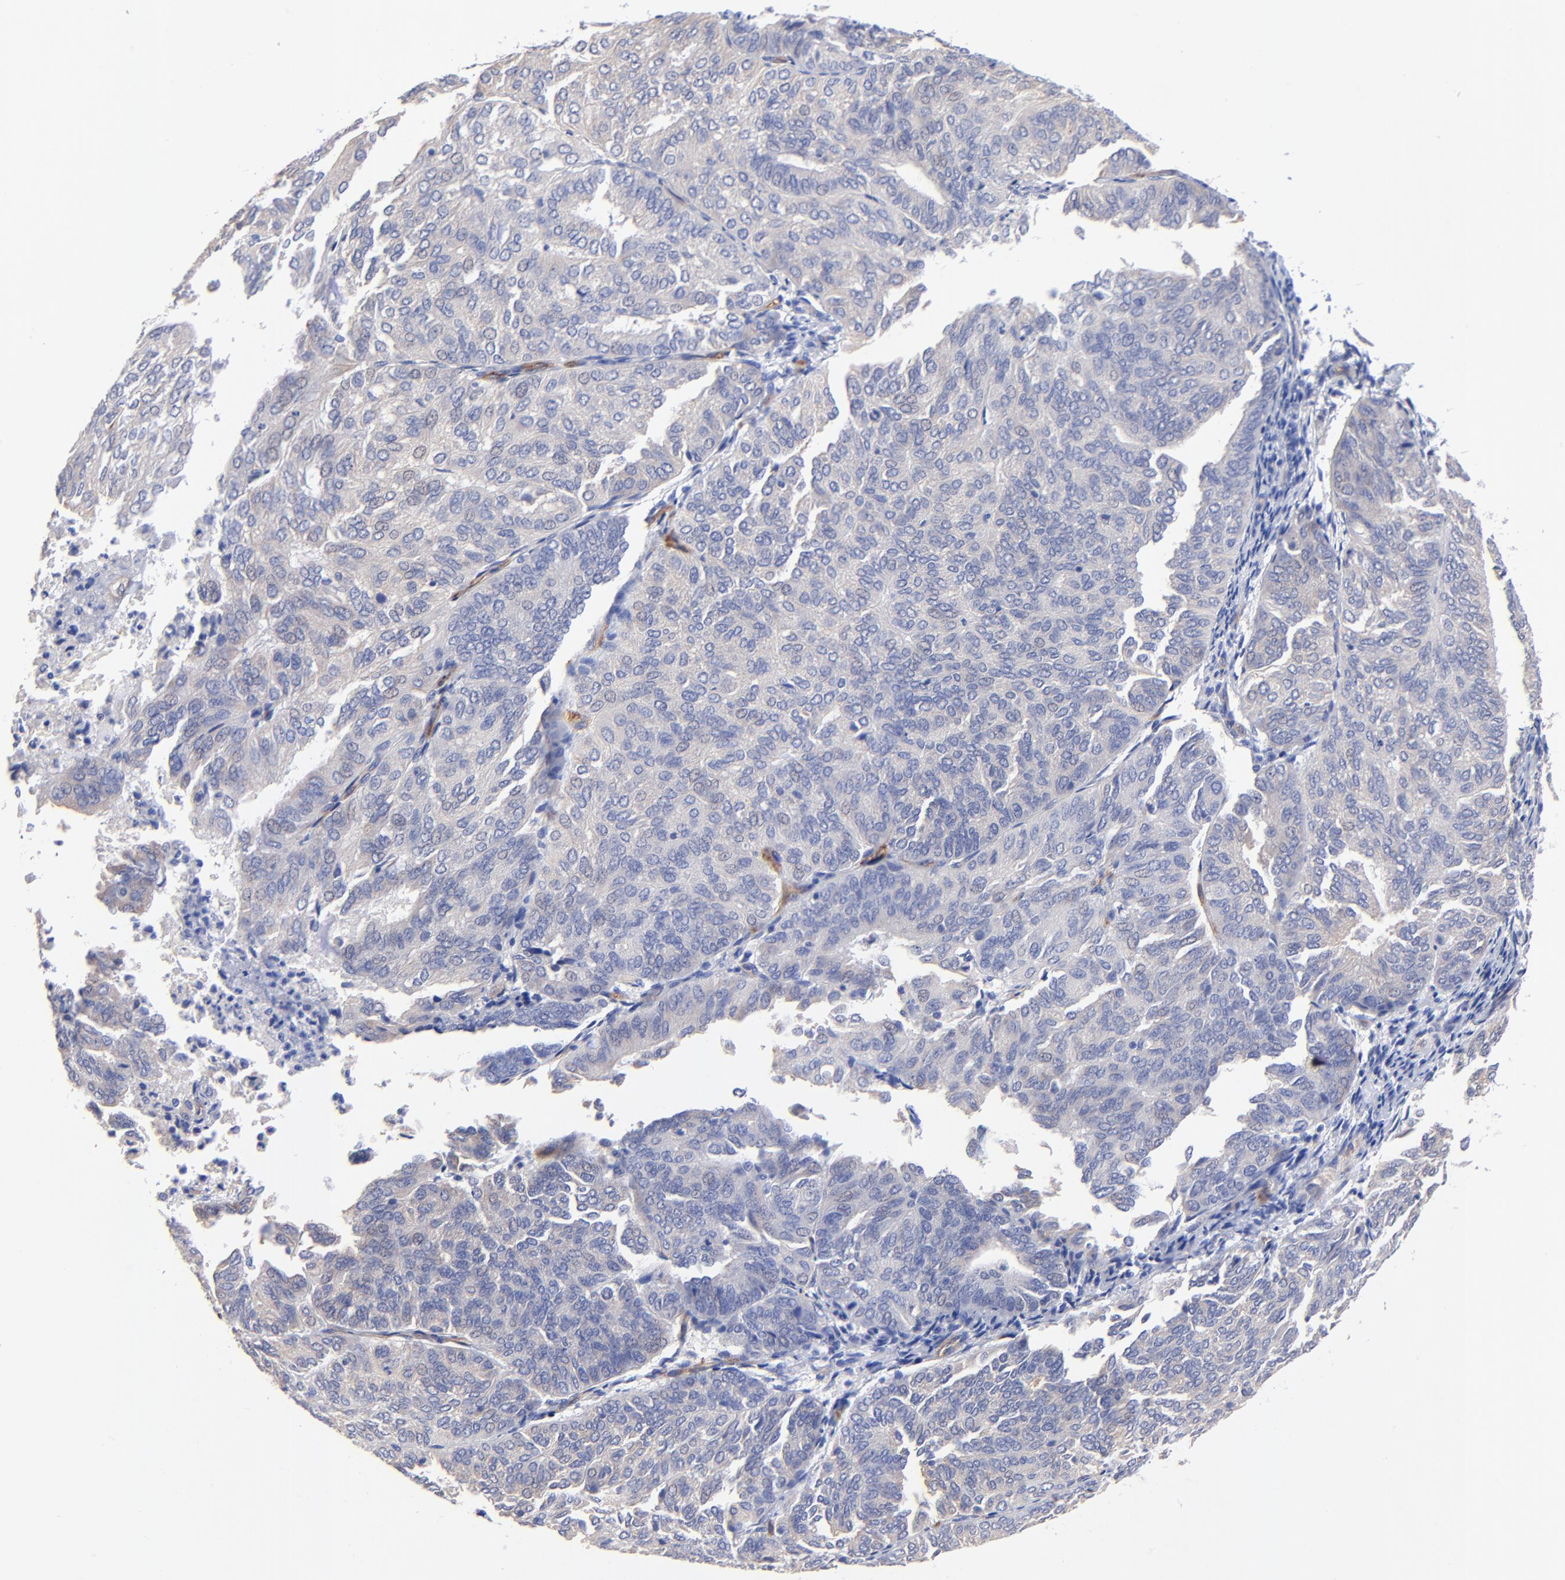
{"staining": {"intensity": "negative", "quantity": "none", "location": "none"}, "tissue": "endometrial cancer", "cell_type": "Tumor cells", "image_type": "cancer", "snomed": [{"axis": "morphology", "description": "Adenocarcinoma, NOS"}, {"axis": "topography", "description": "Endometrium"}], "caption": "The immunohistochemistry (IHC) image has no significant expression in tumor cells of adenocarcinoma (endometrial) tissue.", "gene": "SLC44A2", "patient": {"sex": "female", "age": 59}}